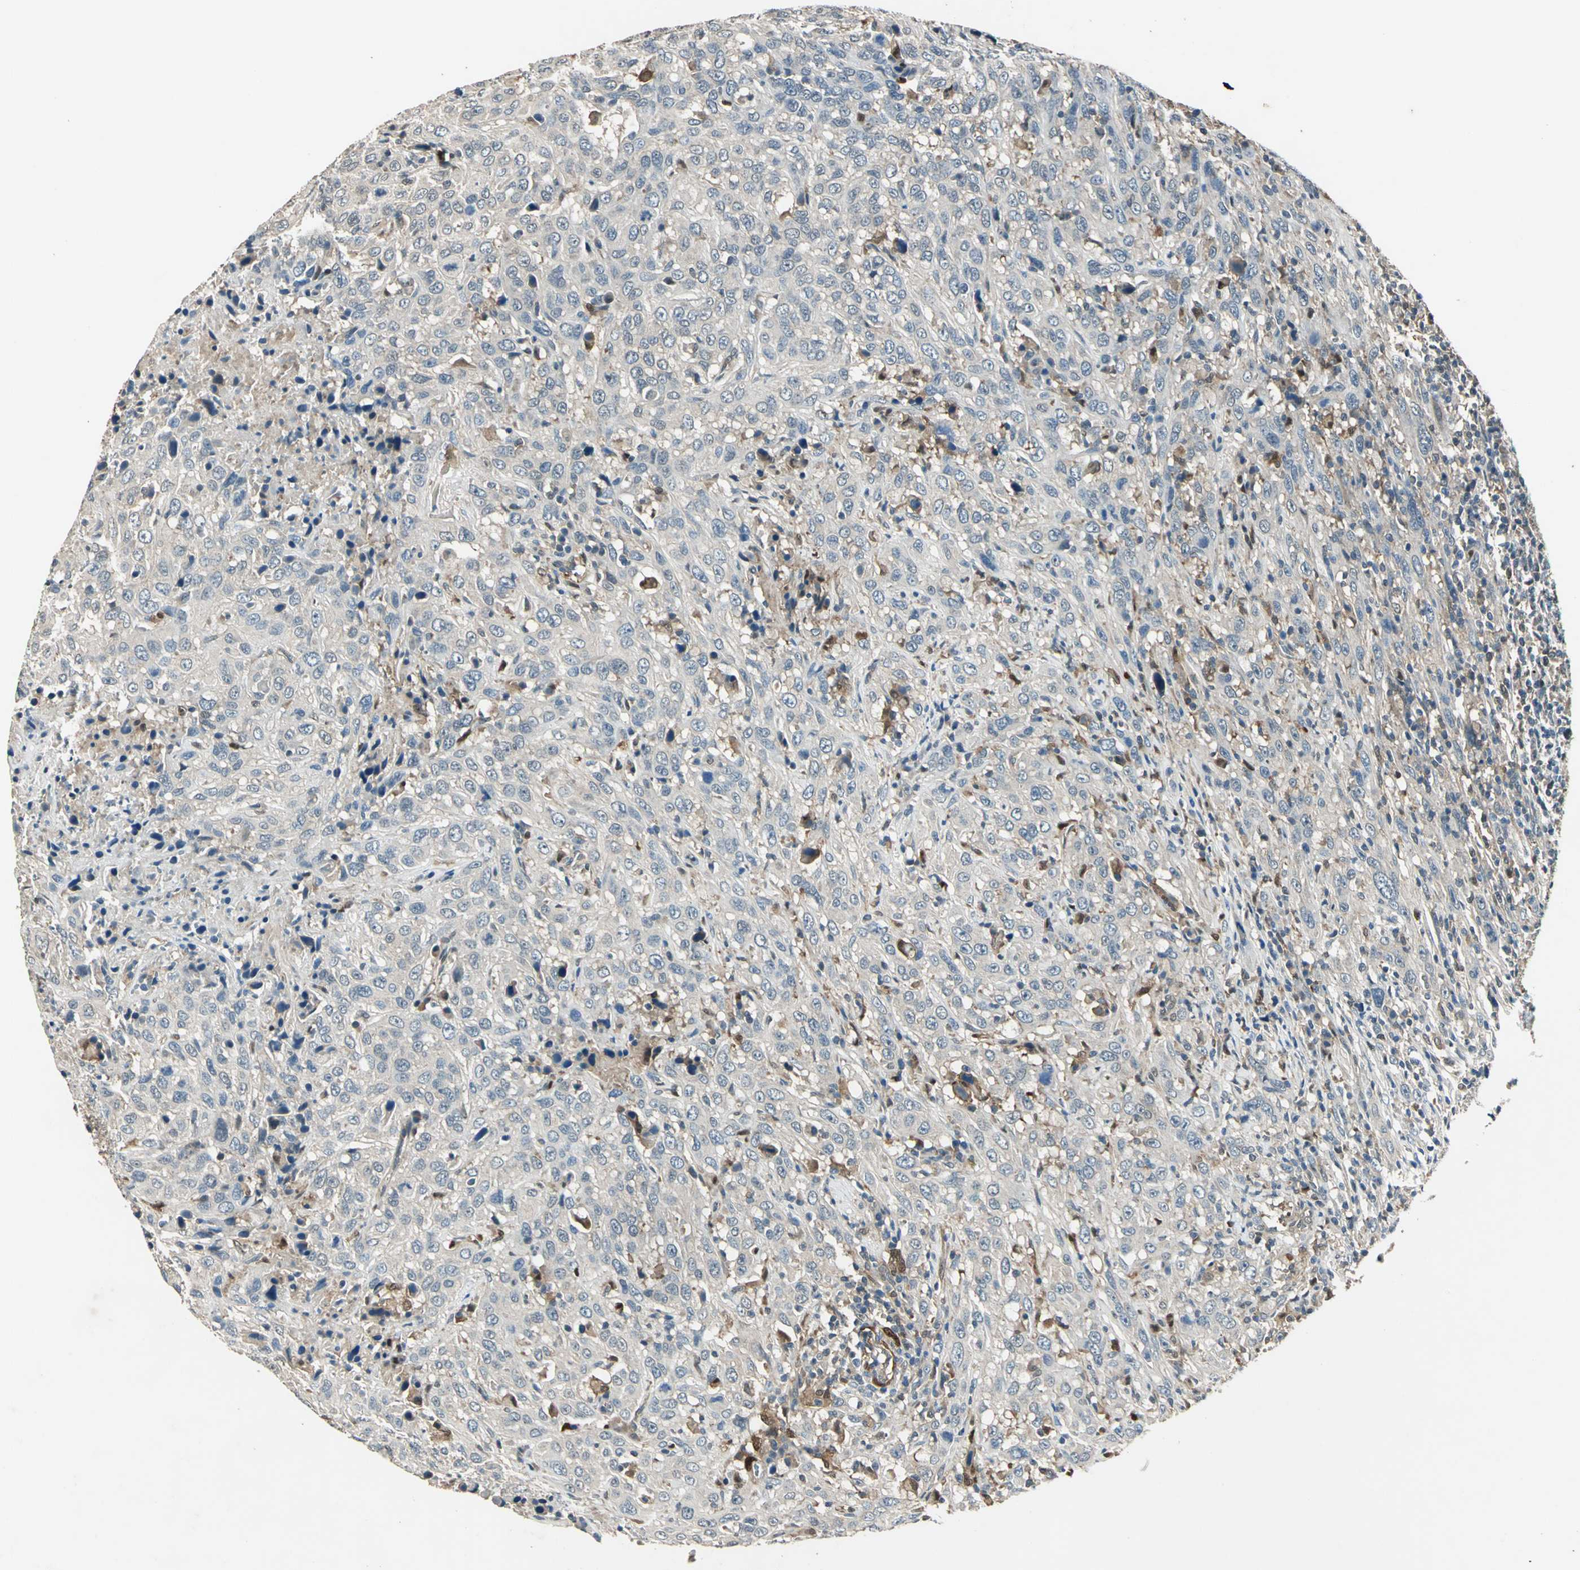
{"staining": {"intensity": "moderate", "quantity": ">75%", "location": "cytoplasmic/membranous"}, "tissue": "urothelial cancer", "cell_type": "Tumor cells", "image_type": "cancer", "snomed": [{"axis": "morphology", "description": "Urothelial carcinoma, High grade"}, {"axis": "topography", "description": "Urinary bladder"}], "caption": "A brown stain highlights moderate cytoplasmic/membranous expression of a protein in human urothelial cancer tumor cells.", "gene": "RRM2B", "patient": {"sex": "male", "age": 61}}